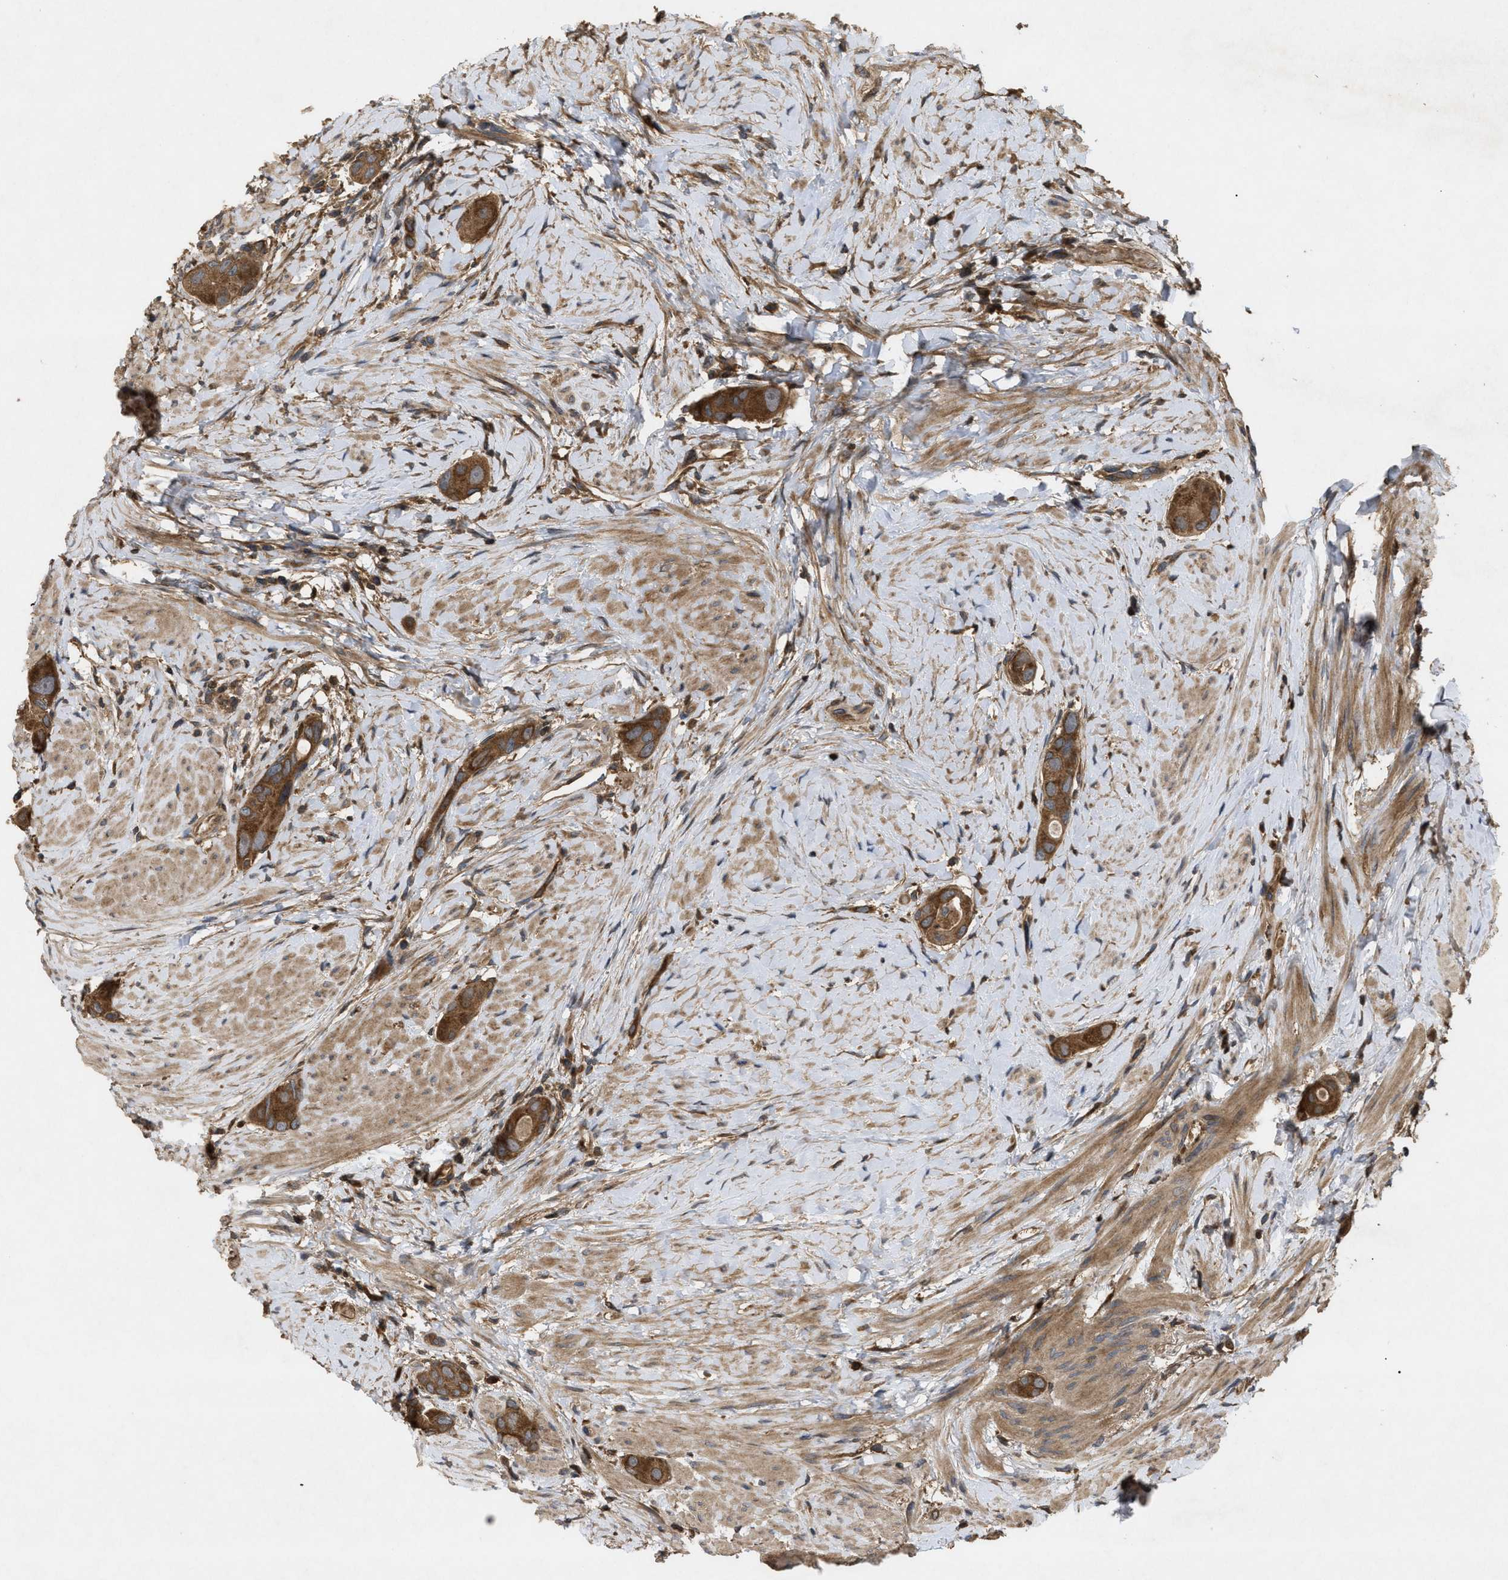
{"staining": {"intensity": "moderate", "quantity": ">75%", "location": "cytoplasmic/membranous"}, "tissue": "colorectal cancer", "cell_type": "Tumor cells", "image_type": "cancer", "snomed": [{"axis": "morphology", "description": "Adenocarcinoma, NOS"}, {"axis": "topography", "description": "Rectum"}], "caption": "This is an image of IHC staining of colorectal cancer, which shows moderate positivity in the cytoplasmic/membranous of tumor cells.", "gene": "RAB2A", "patient": {"sex": "male", "age": 51}}